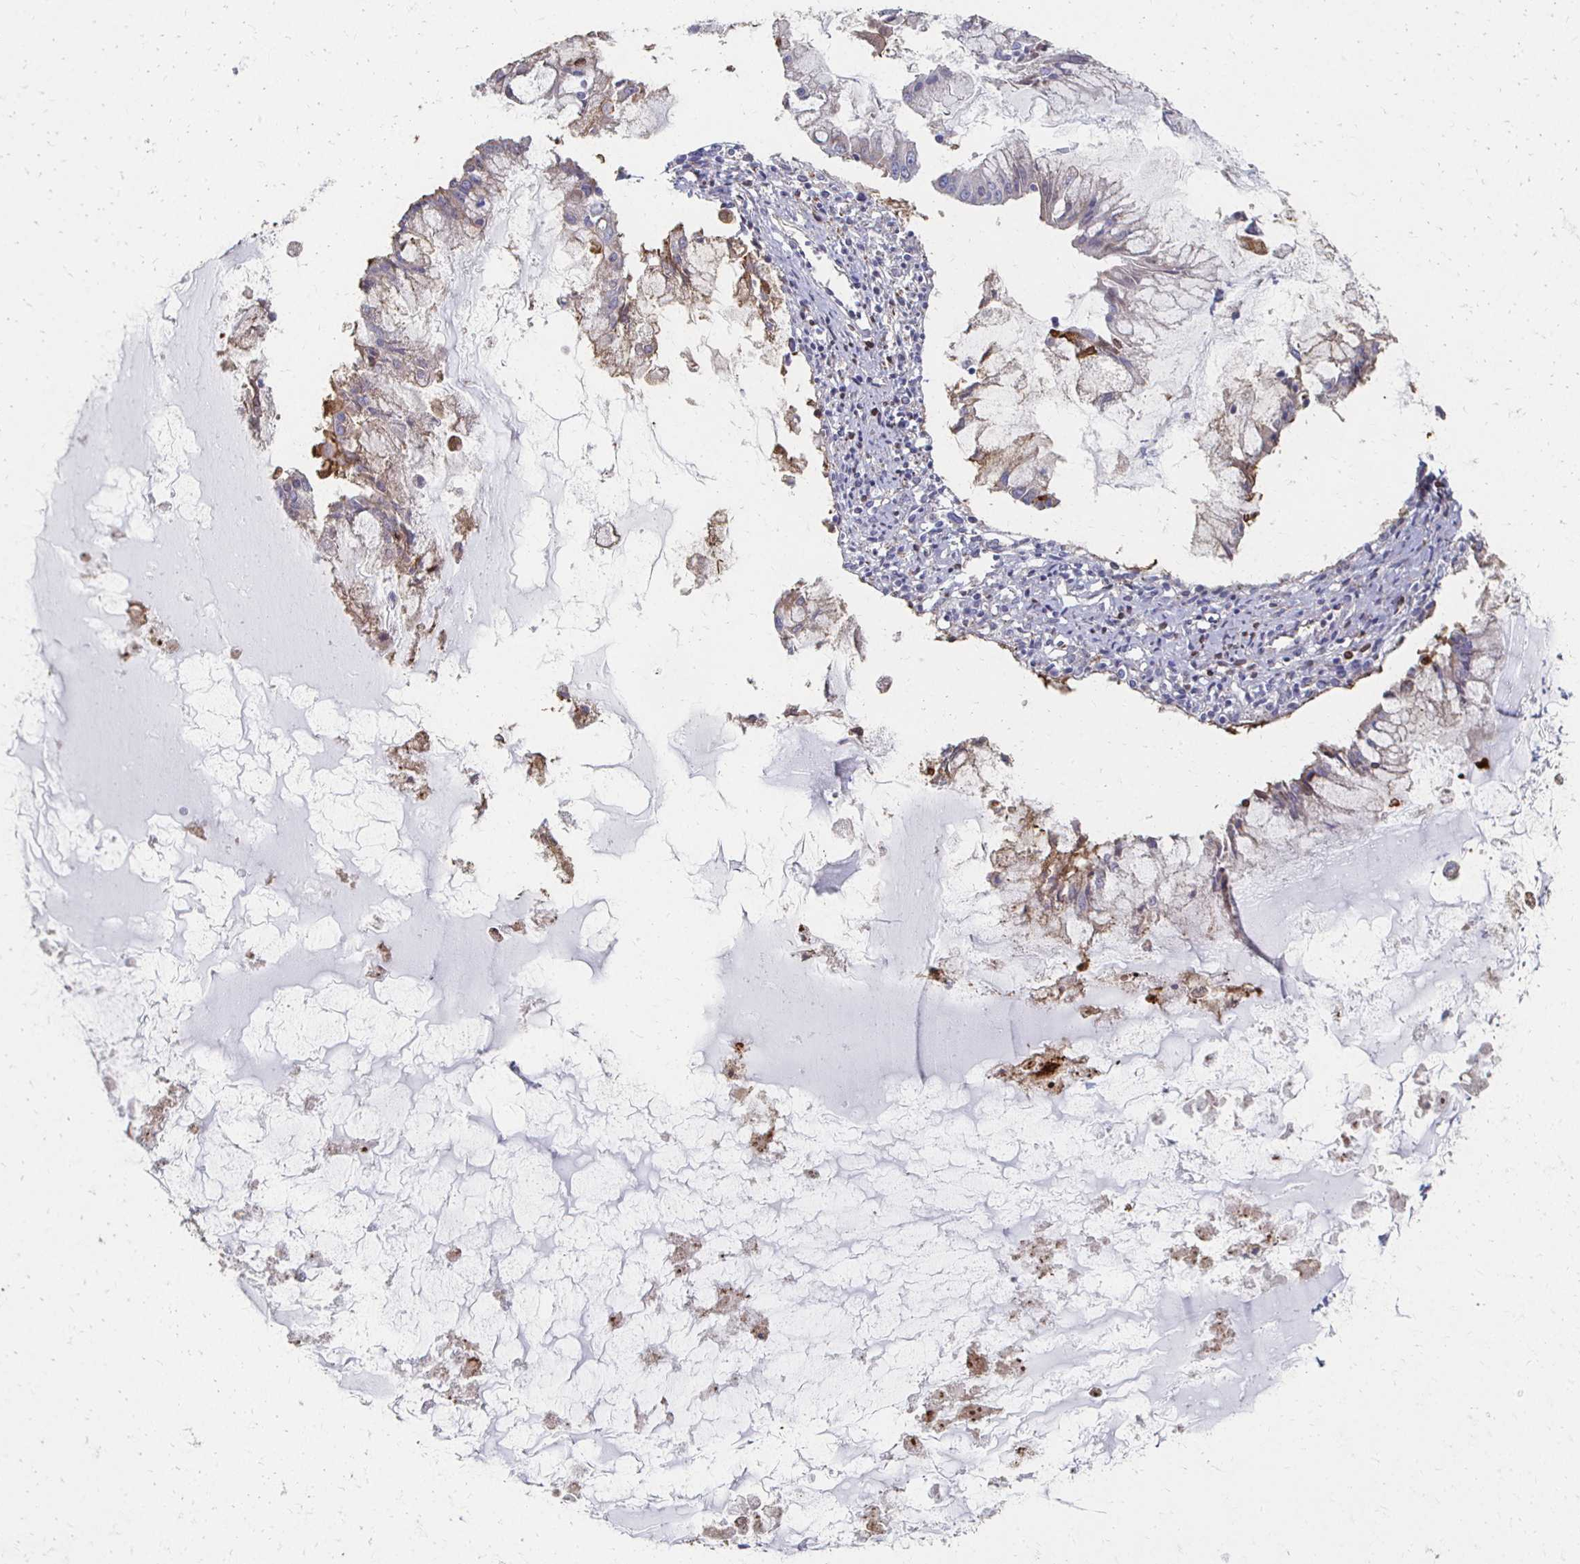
{"staining": {"intensity": "moderate", "quantity": "<25%", "location": "cytoplasmic/membranous"}, "tissue": "ovarian cancer", "cell_type": "Tumor cells", "image_type": "cancer", "snomed": [{"axis": "morphology", "description": "Cystadenocarcinoma, mucinous, NOS"}, {"axis": "topography", "description": "Ovary"}], "caption": "Immunohistochemistry (DAB (3,3'-diaminobenzidine)) staining of mucinous cystadenocarcinoma (ovarian) demonstrates moderate cytoplasmic/membranous protein positivity in approximately <25% of tumor cells.", "gene": "CX3CR1", "patient": {"sex": "female", "age": 34}}